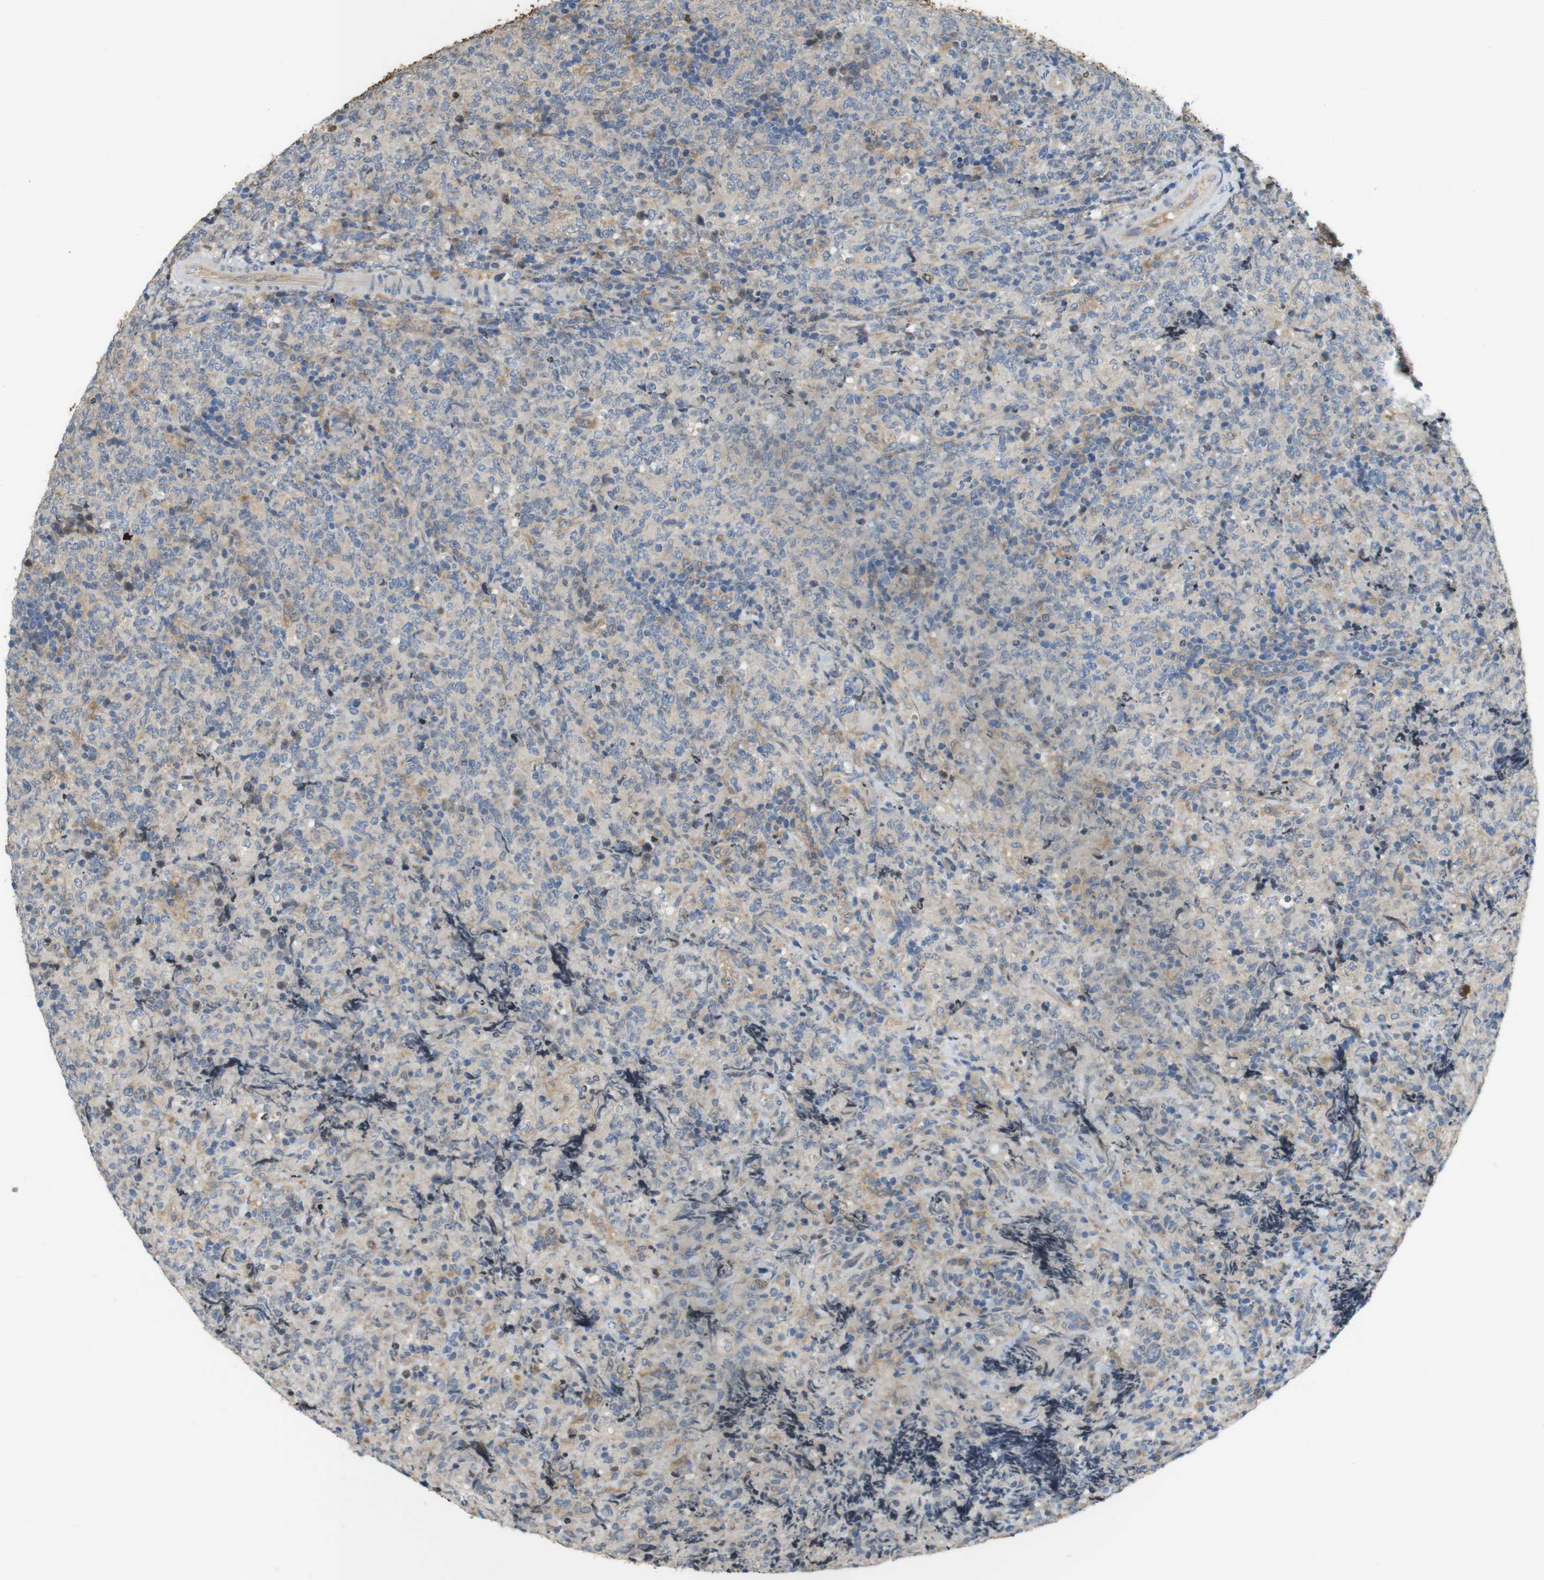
{"staining": {"intensity": "weak", "quantity": "<25%", "location": "cytoplasmic/membranous"}, "tissue": "lymphoma", "cell_type": "Tumor cells", "image_type": "cancer", "snomed": [{"axis": "morphology", "description": "Malignant lymphoma, non-Hodgkin's type, High grade"}, {"axis": "topography", "description": "Tonsil"}], "caption": "IHC photomicrograph of neoplastic tissue: human malignant lymphoma, non-Hodgkin's type (high-grade) stained with DAB displays no significant protein staining in tumor cells.", "gene": "PCDH10", "patient": {"sex": "female", "age": 36}}